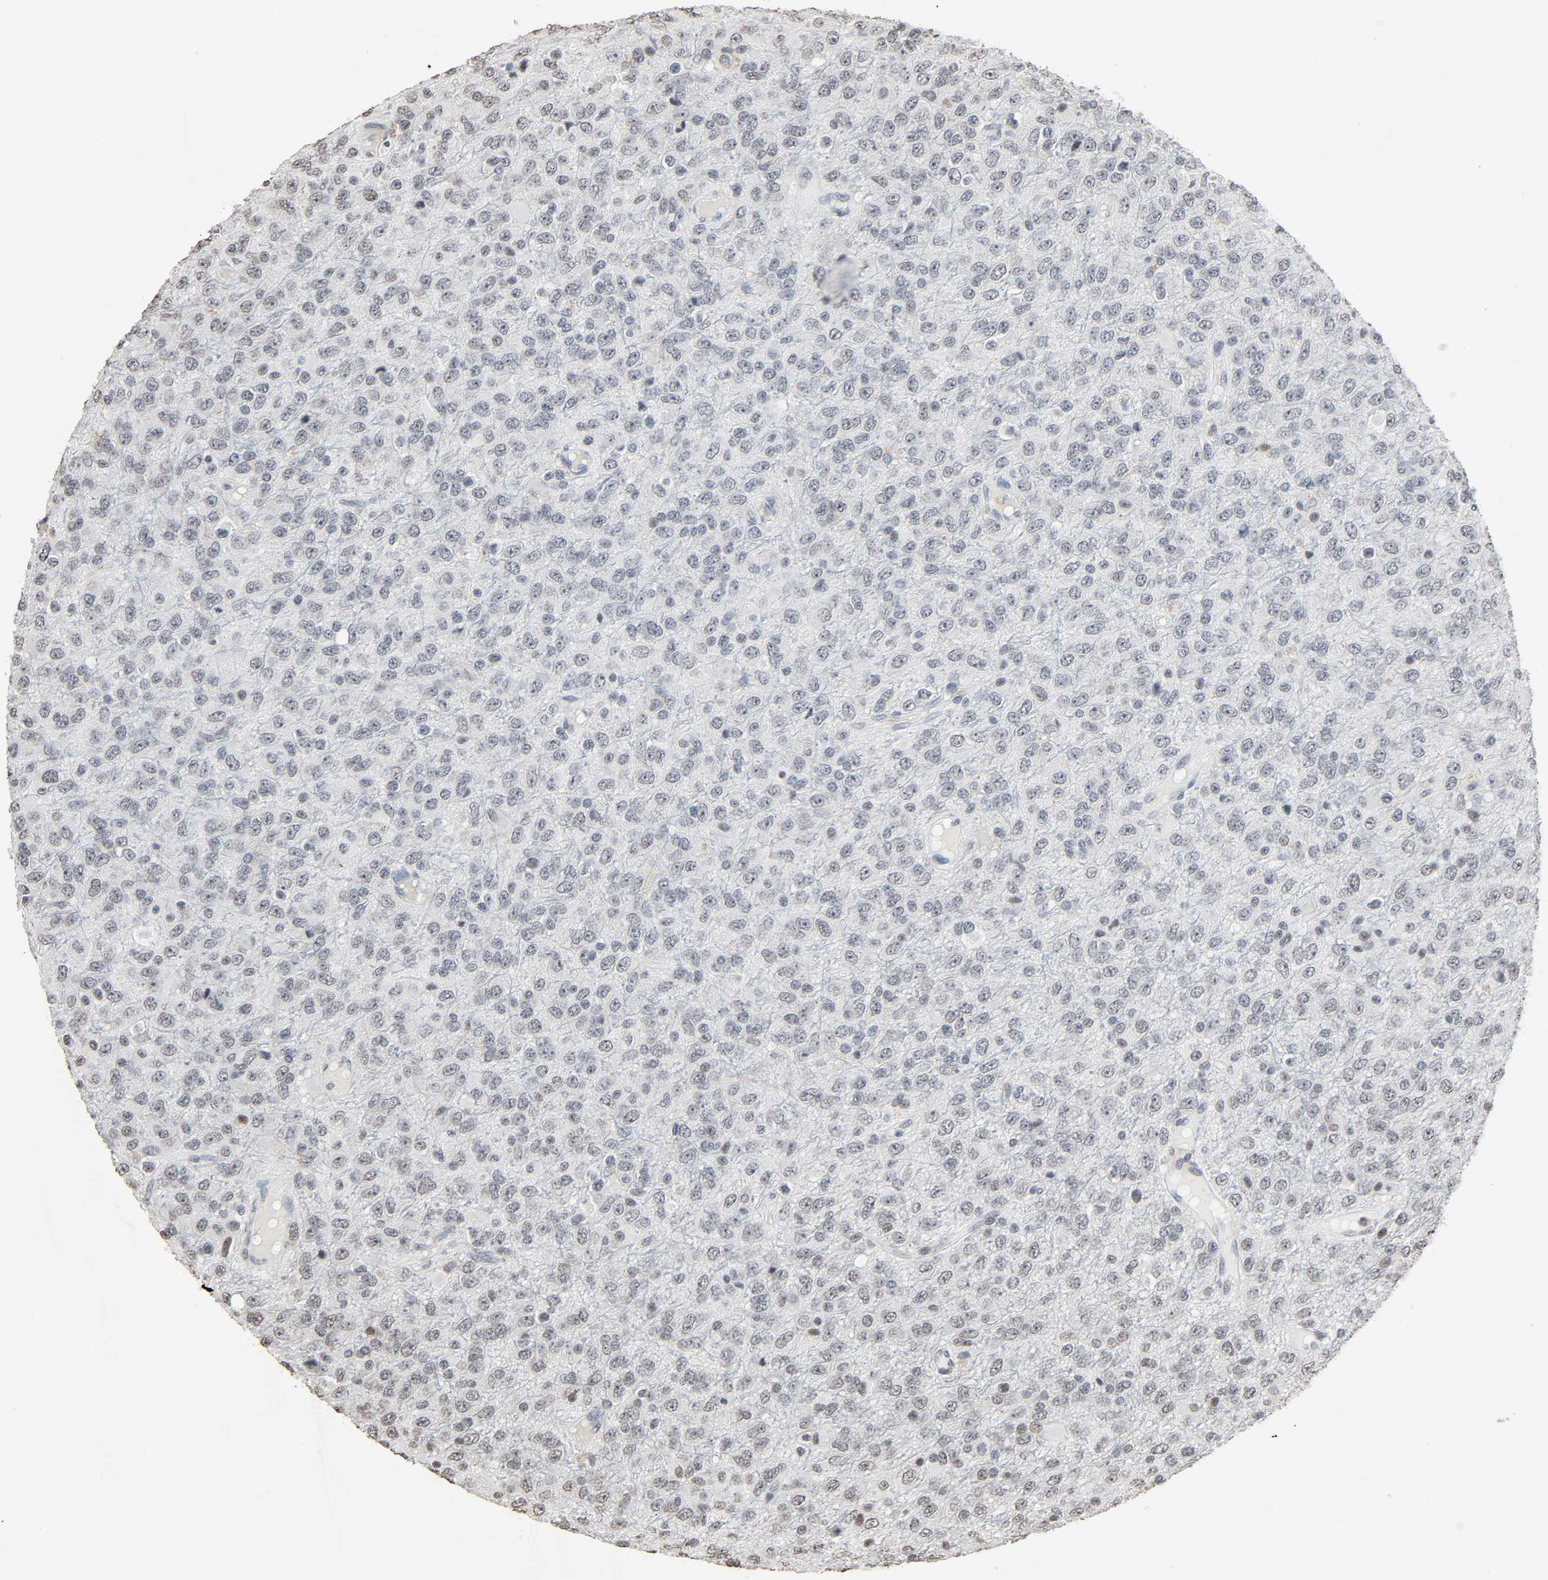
{"staining": {"intensity": "weak", "quantity": "25%-75%", "location": "nuclear"}, "tissue": "glioma", "cell_type": "Tumor cells", "image_type": "cancer", "snomed": [{"axis": "morphology", "description": "Glioma, malignant, High grade"}, {"axis": "topography", "description": "pancreas cauda"}], "caption": "This image demonstrates malignant high-grade glioma stained with immunohistochemistry to label a protein in brown. The nuclear of tumor cells show weak positivity for the protein. Nuclei are counter-stained blue.", "gene": "STK4", "patient": {"sex": "male", "age": 60}}